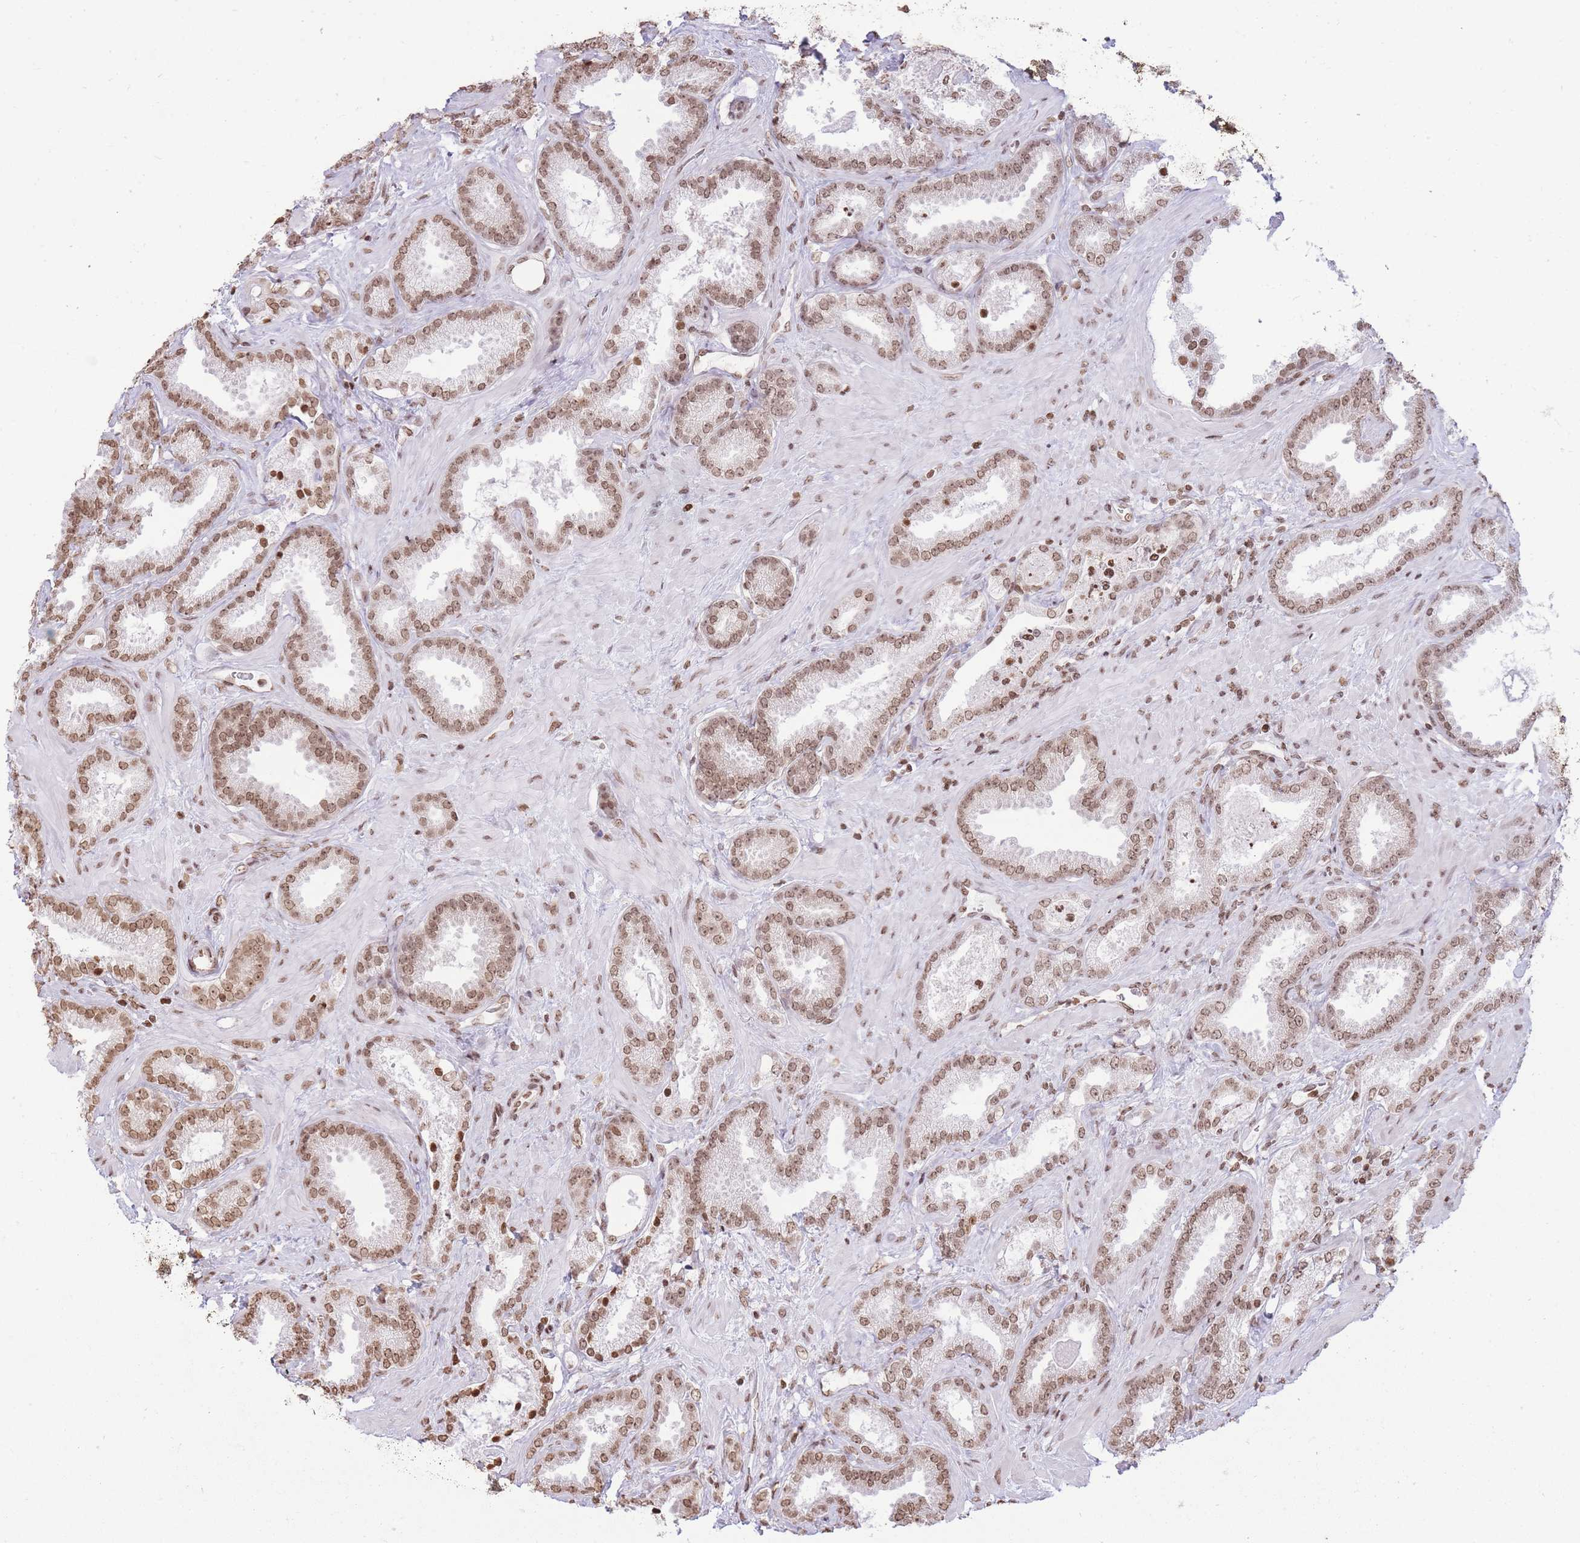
{"staining": {"intensity": "moderate", "quantity": ">75%", "location": "nuclear"}, "tissue": "prostate cancer", "cell_type": "Tumor cells", "image_type": "cancer", "snomed": [{"axis": "morphology", "description": "Adenocarcinoma, Low grade"}, {"axis": "topography", "description": "Prostate"}], "caption": "This is a histology image of IHC staining of prostate cancer, which shows moderate expression in the nuclear of tumor cells.", "gene": "SHISAL1", "patient": {"sex": "male", "age": 62}}